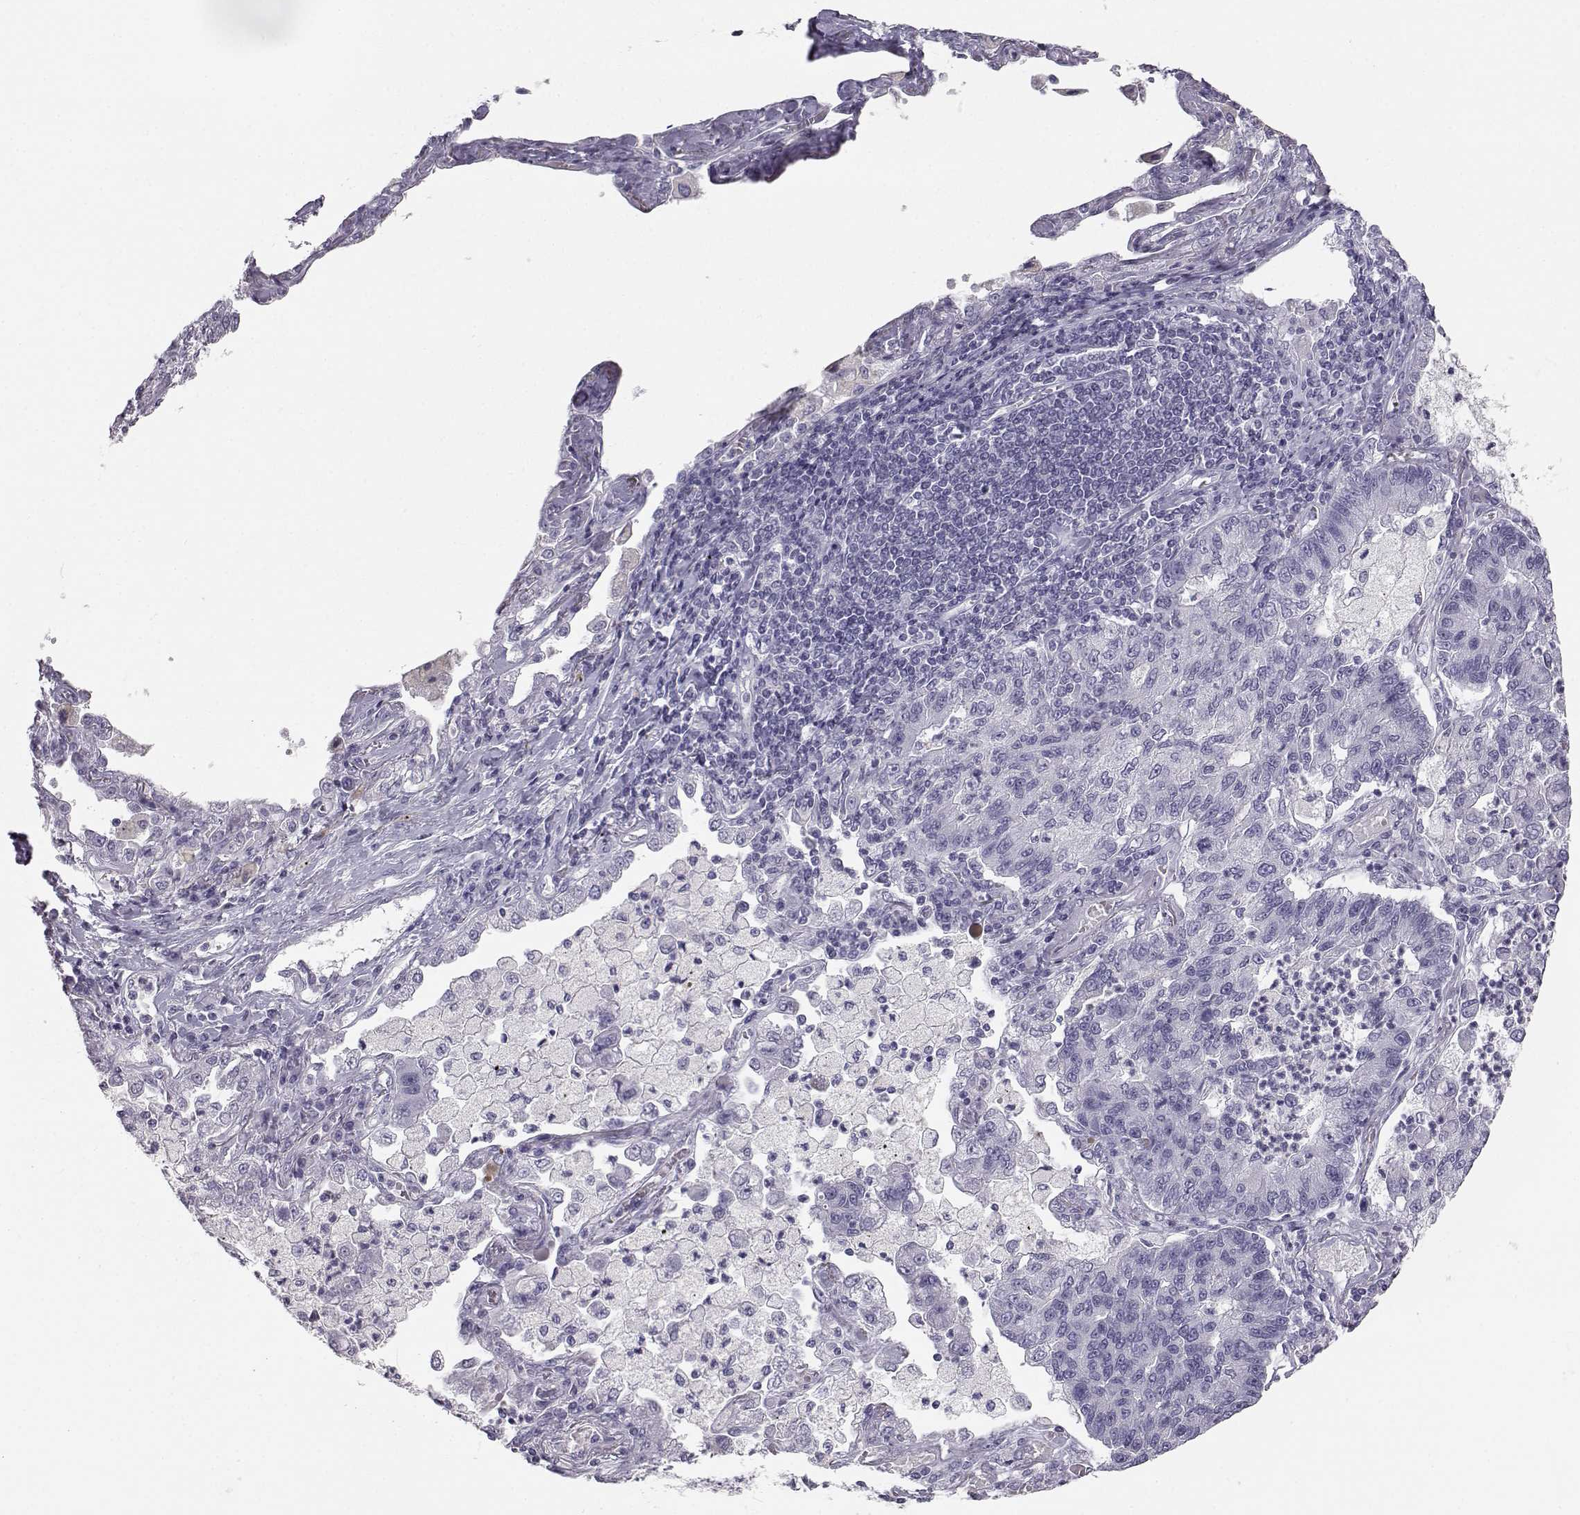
{"staining": {"intensity": "negative", "quantity": "none", "location": "none"}, "tissue": "lung cancer", "cell_type": "Tumor cells", "image_type": "cancer", "snomed": [{"axis": "morphology", "description": "Adenocarcinoma, NOS"}, {"axis": "topography", "description": "Lung"}], "caption": "The IHC micrograph has no significant expression in tumor cells of lung cancer tissue.", "gene": "MYCBPAP", "patient": {"sex": "female", "age": 57}}